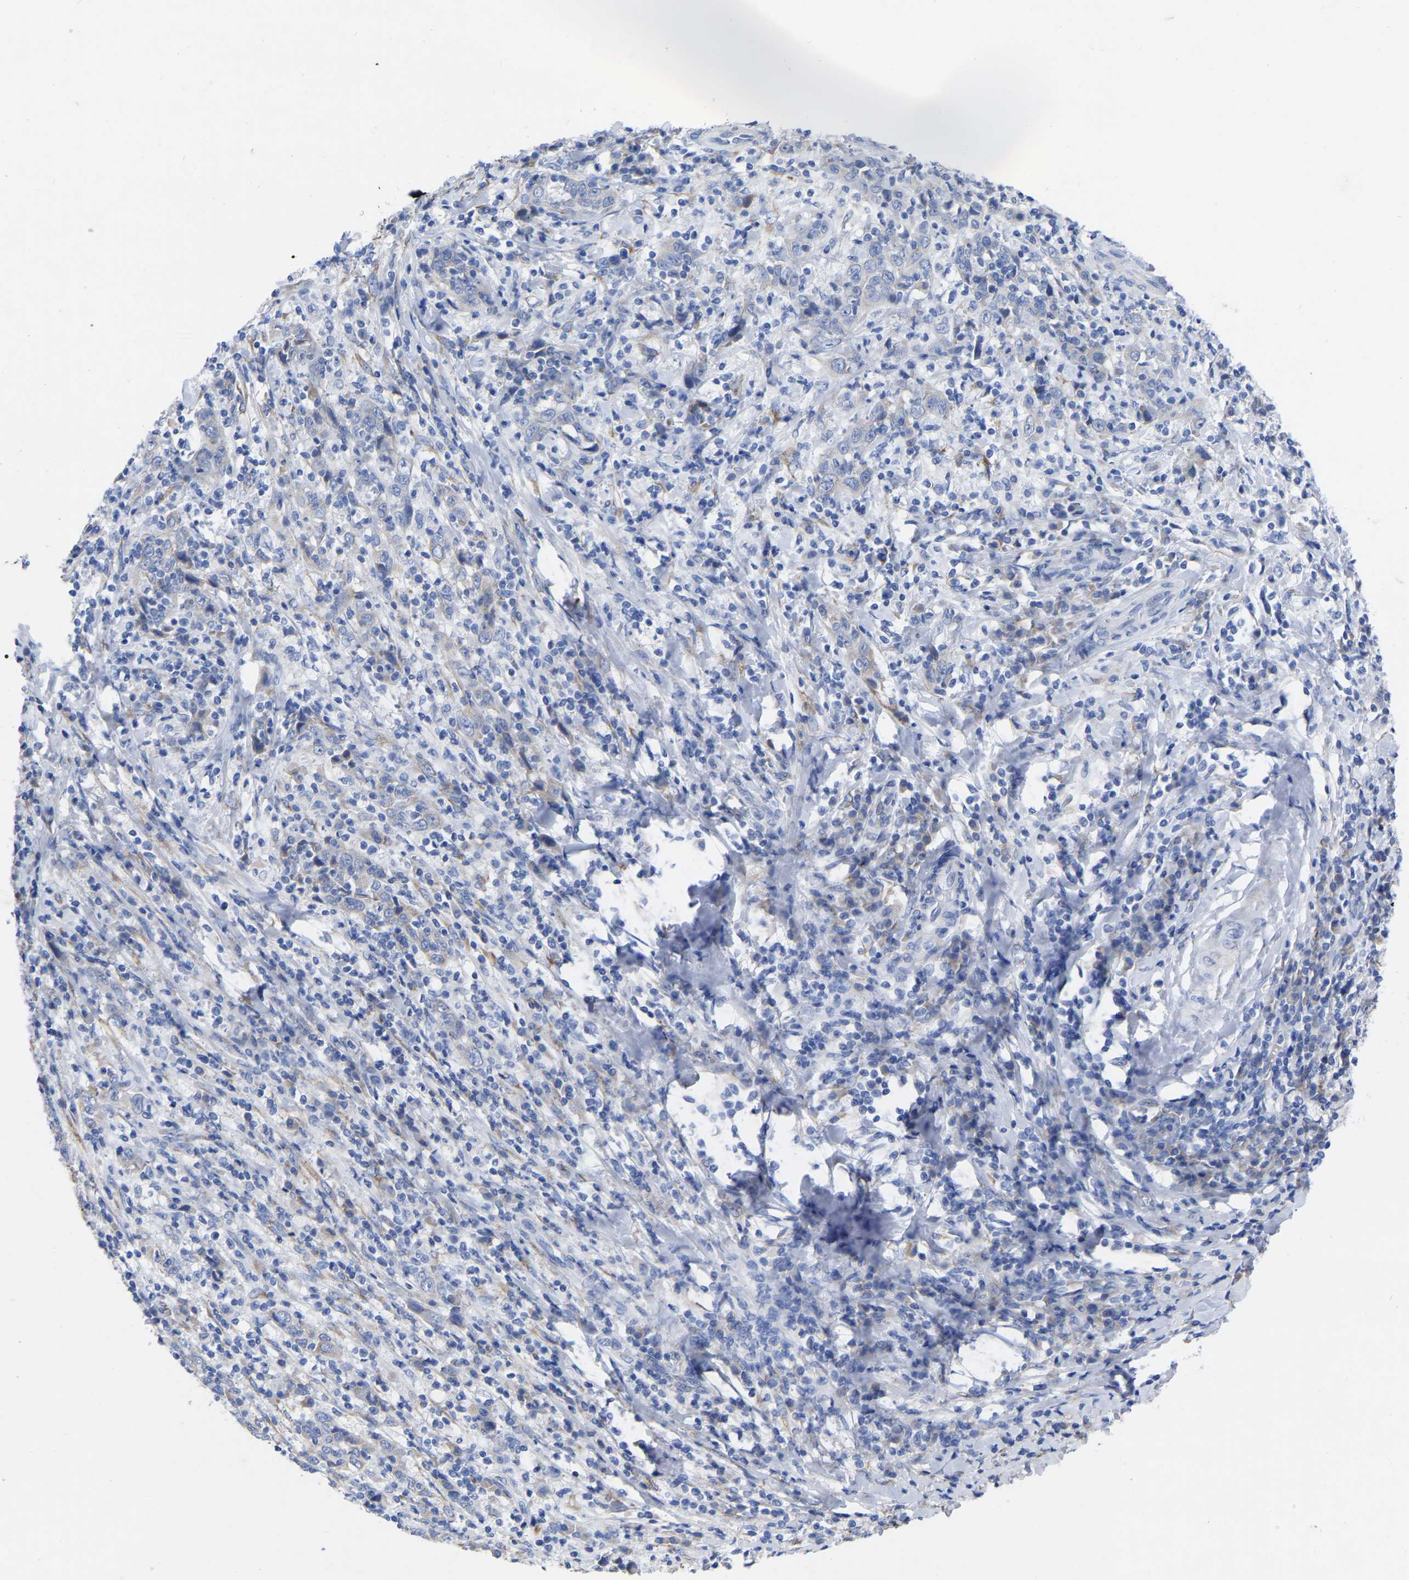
{"staining": {"intensity": "negative", "quantity": "none", "location": "none"}, "tissue": "cervical cancer", "cell_type": "Tumor cells", "image_type": "cancer", "snomed": [{"axis": "morphology", "description": "Squamous cell carcinoma, NOS"}, {"axis": "topography", "description": "Cervix"}], "caption": "High magnification brightfield microscopy of cervical squamous cell carcinoma stained with DAB (3,3'-diaminobenzidine) (brown) and counterstained with hematoxylin (blue): tumor cells show no significant positivity.", "gene": "GDF3", "patient": {"sex": "female", "age": 46}}